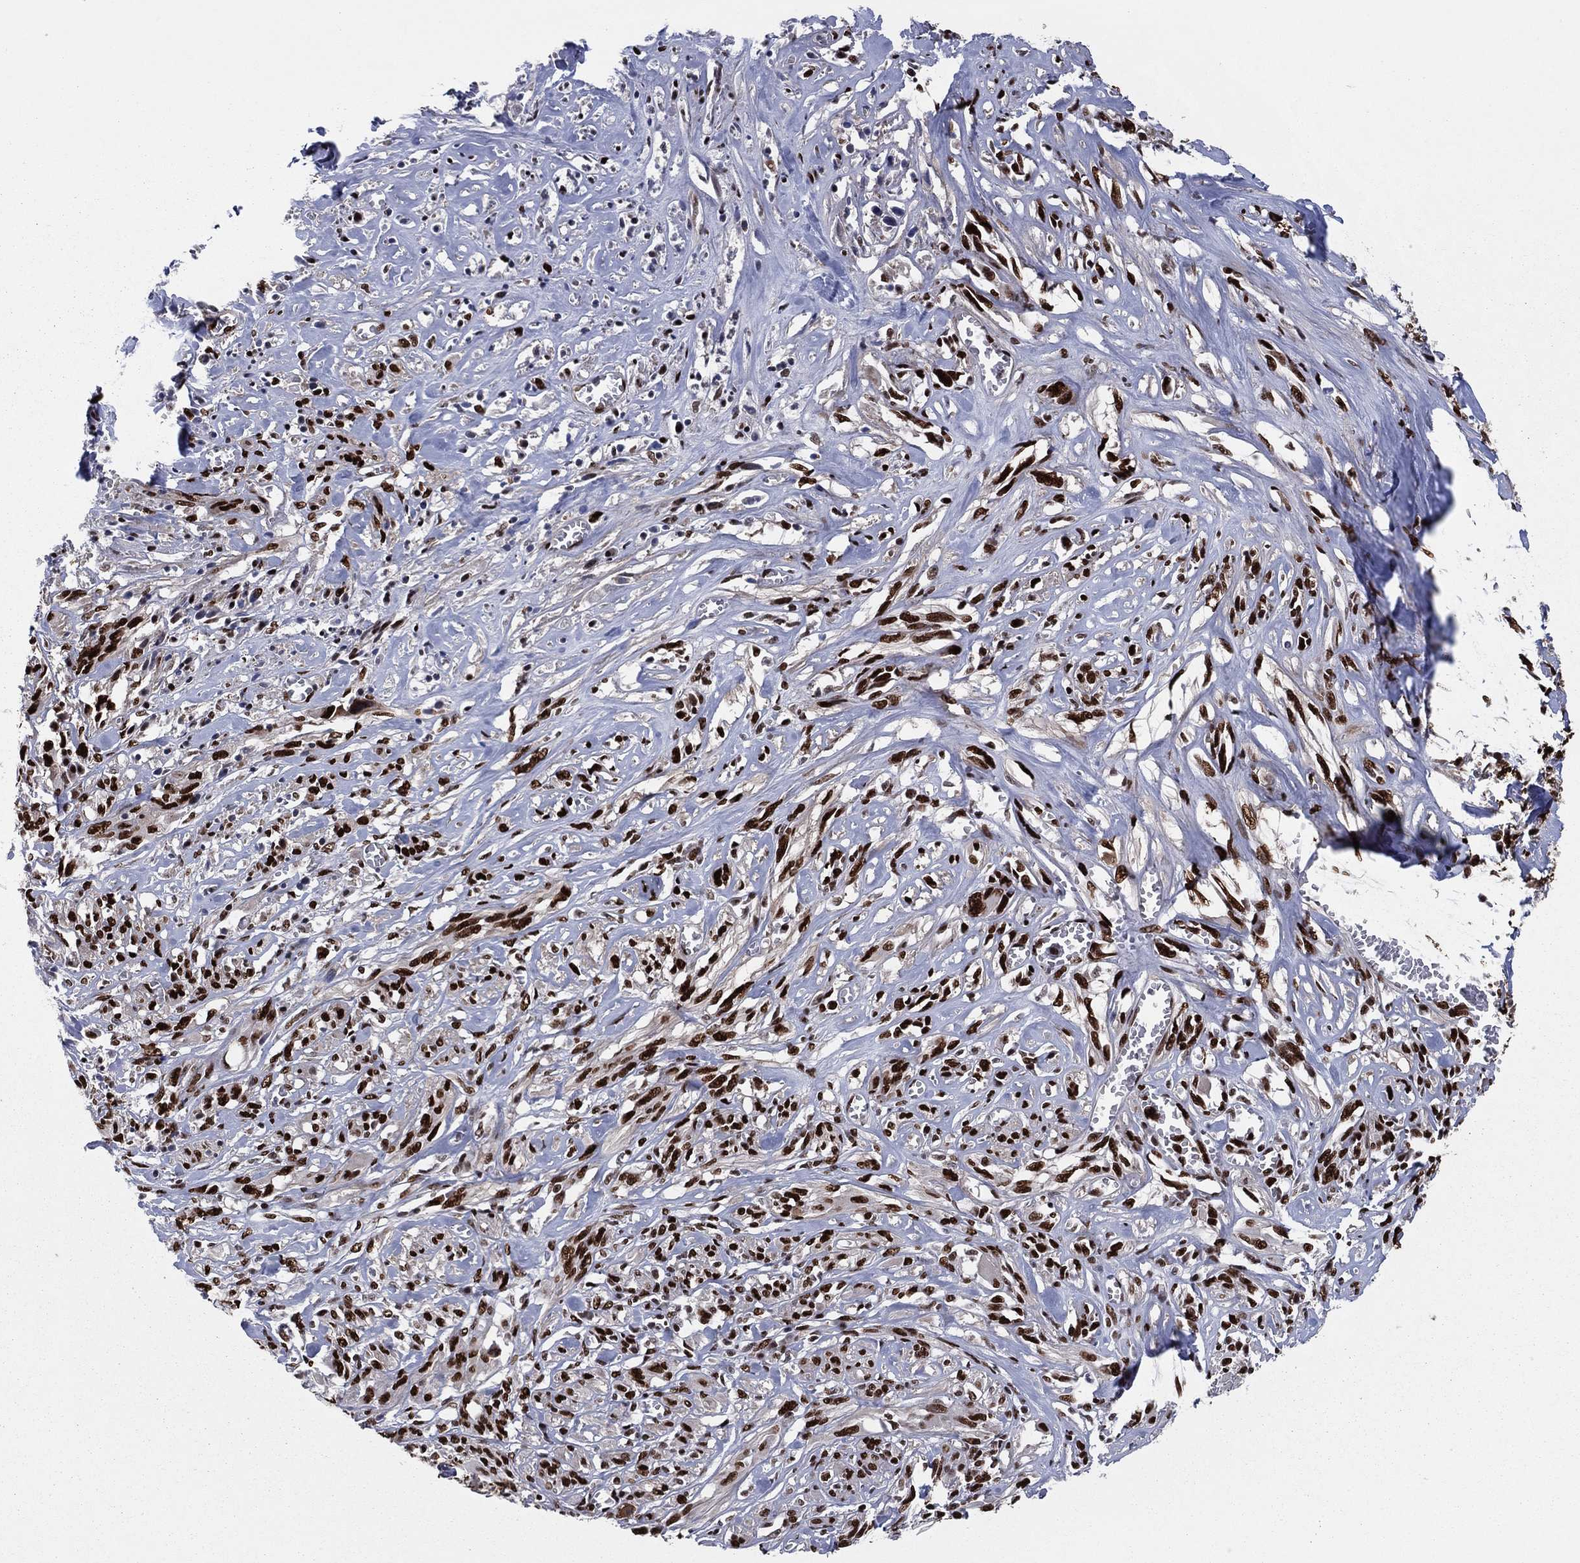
{"staining": {"intensity": "strong", "quantity": ">75%", "location": "nuclear"}, "tissue": "melanoma", "cell_type": "Tumor cells", "image_type": "cancer", "snomed": [{"axis": "morphology", "description": "Malignant melanoma, NOS"}, {"axis": "topography", "description": "Skin"}], "caption": "This is a micrograph of IHC staining of malignant melanoma, which shows strong staining in the nuclear of tumor cells.", "gene": "TP53BP1", "patient": {"sex": "female", "age": 91}}